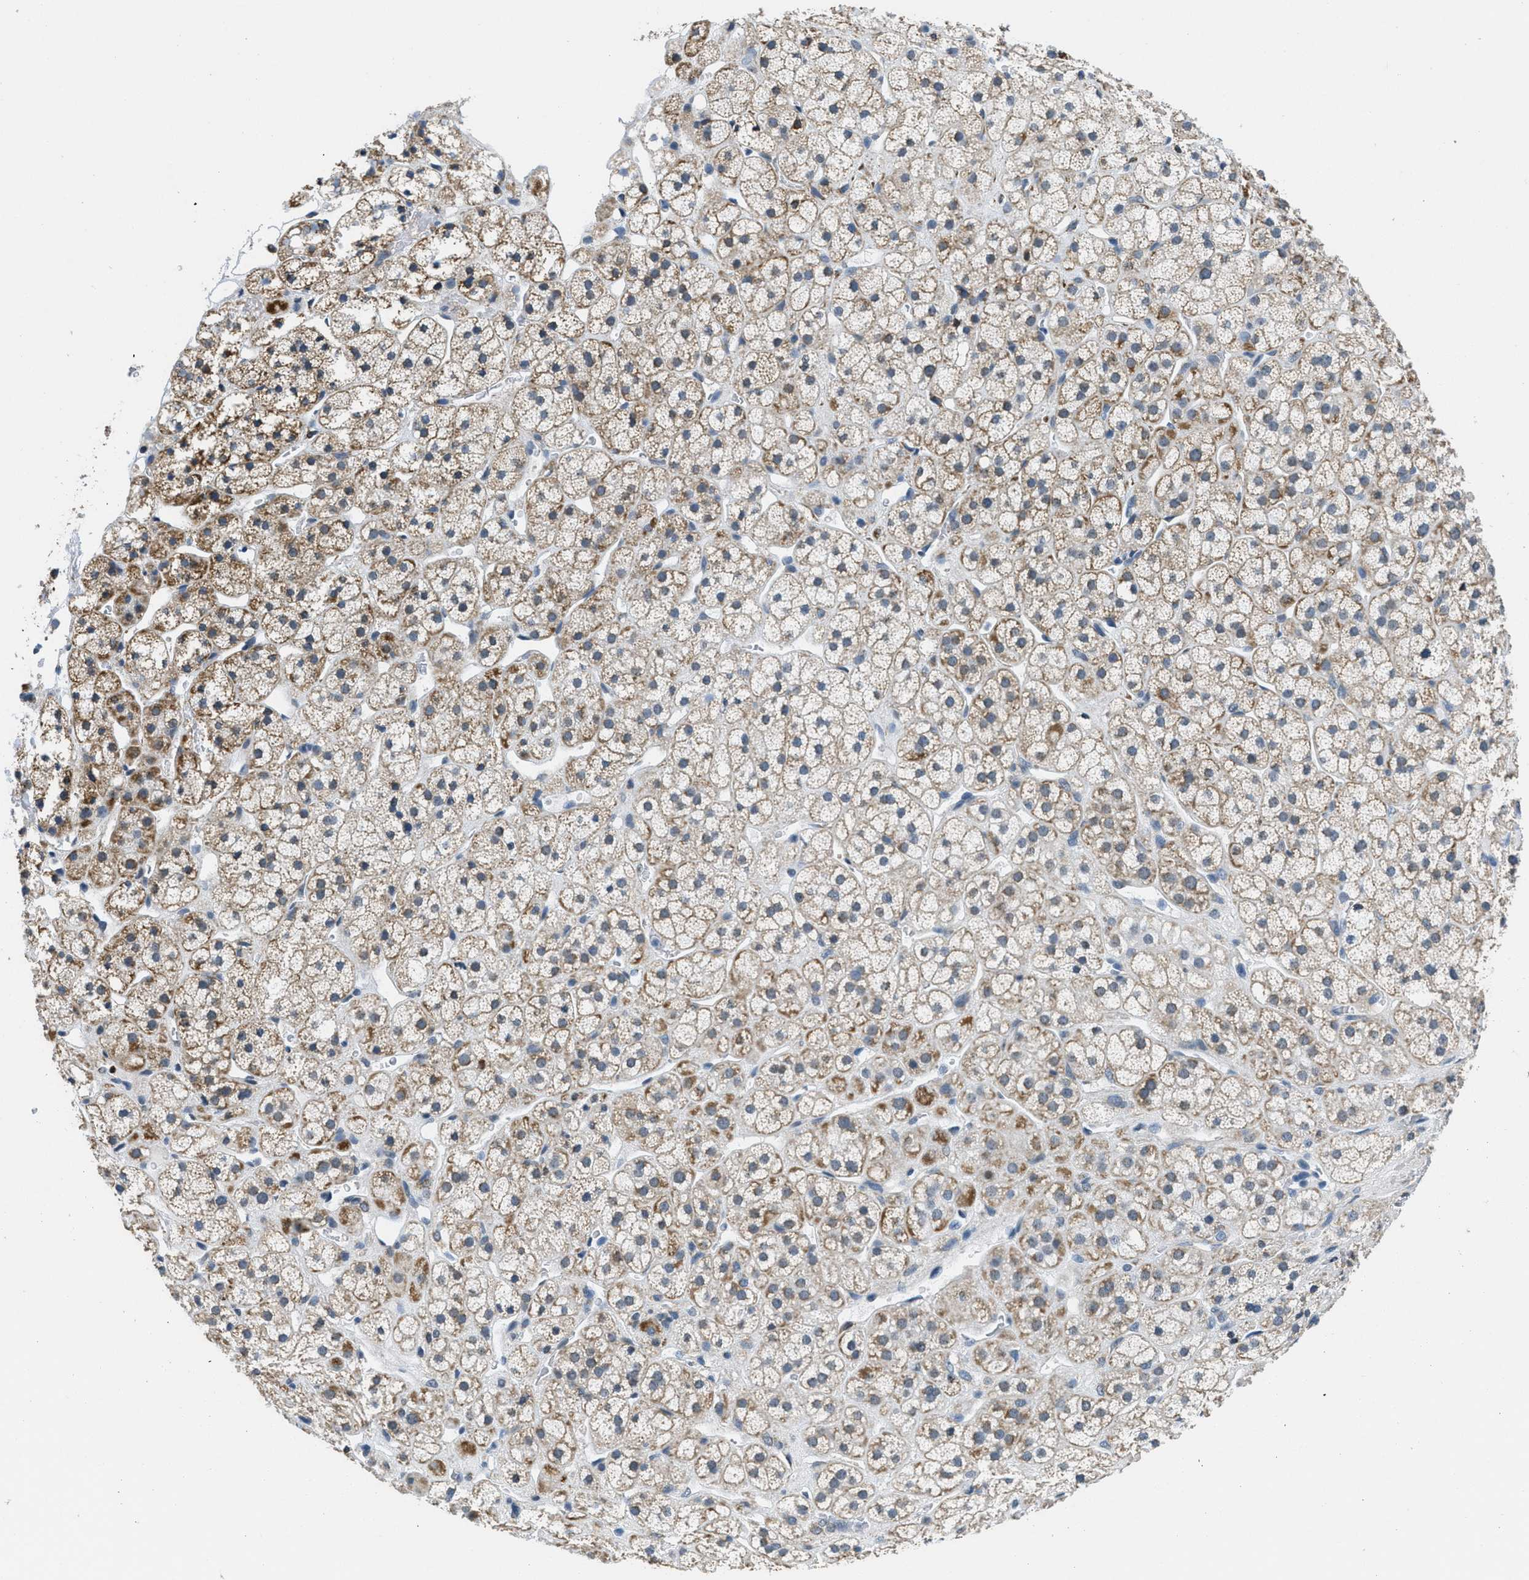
{"staining": {"intensity": "moderate", "quantity": "25%-75%", "location": "cytoplasmic/membranous"}, "tissue": "adrenal gland", "cell_type": "Glandular cells", "image_type": "normal", "snomed": [{"axis": "morphology", "description": "Normal tissue, NOS"}, {"axis": "topography", "description": "Adrenal gland"}], "caption": "Protein staining by IHC exhibits moderate cytoplasmic/membranous expression in about 25%-75% of glandular cells in normal adrenal gland.", "gene": "TOMM70", "patient": {"sex": "male", "age": 56}}